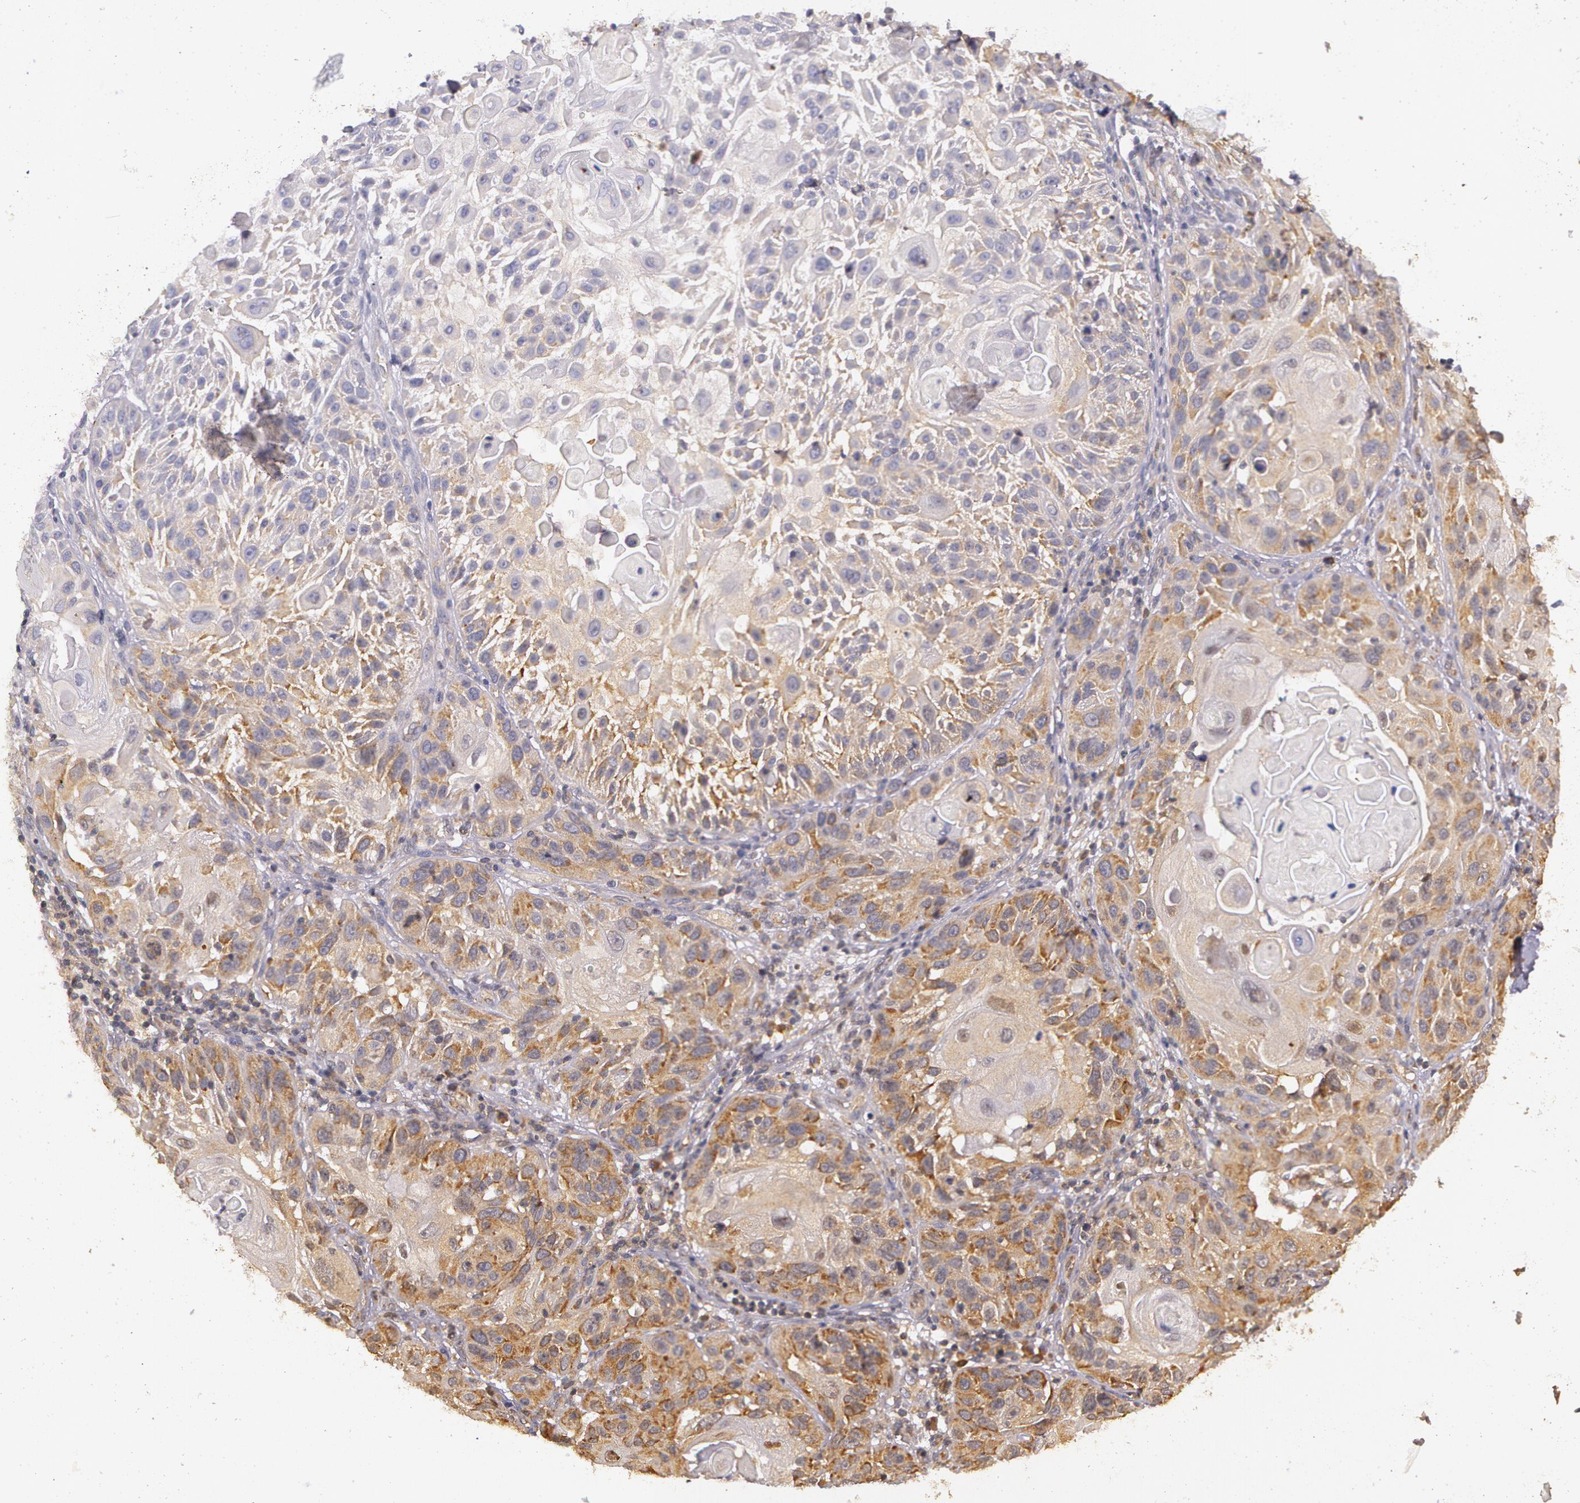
{"staining": {"intensity": "moderate", "quantity": ">75%", "location": "cytoplasmic/membranous"}, "tissue": "skin cancer", "cell_type": "Tumor cells", "image_type": "cancer", "snomed": [{"axis": "morphology", "description": "Squamous cell carcinoma, NOS"}, {"axis": "topography", "description": "Skin"}], "caption": "There is medium levels of moderate cytoplasmic/membranous staining in tumor cells of squamous cell carcinoma (skin), as demonstrated by immunohistochemical staining (brown color).", "gene": "ASCC2", "patient": {"sex": "female", "age": 89}}